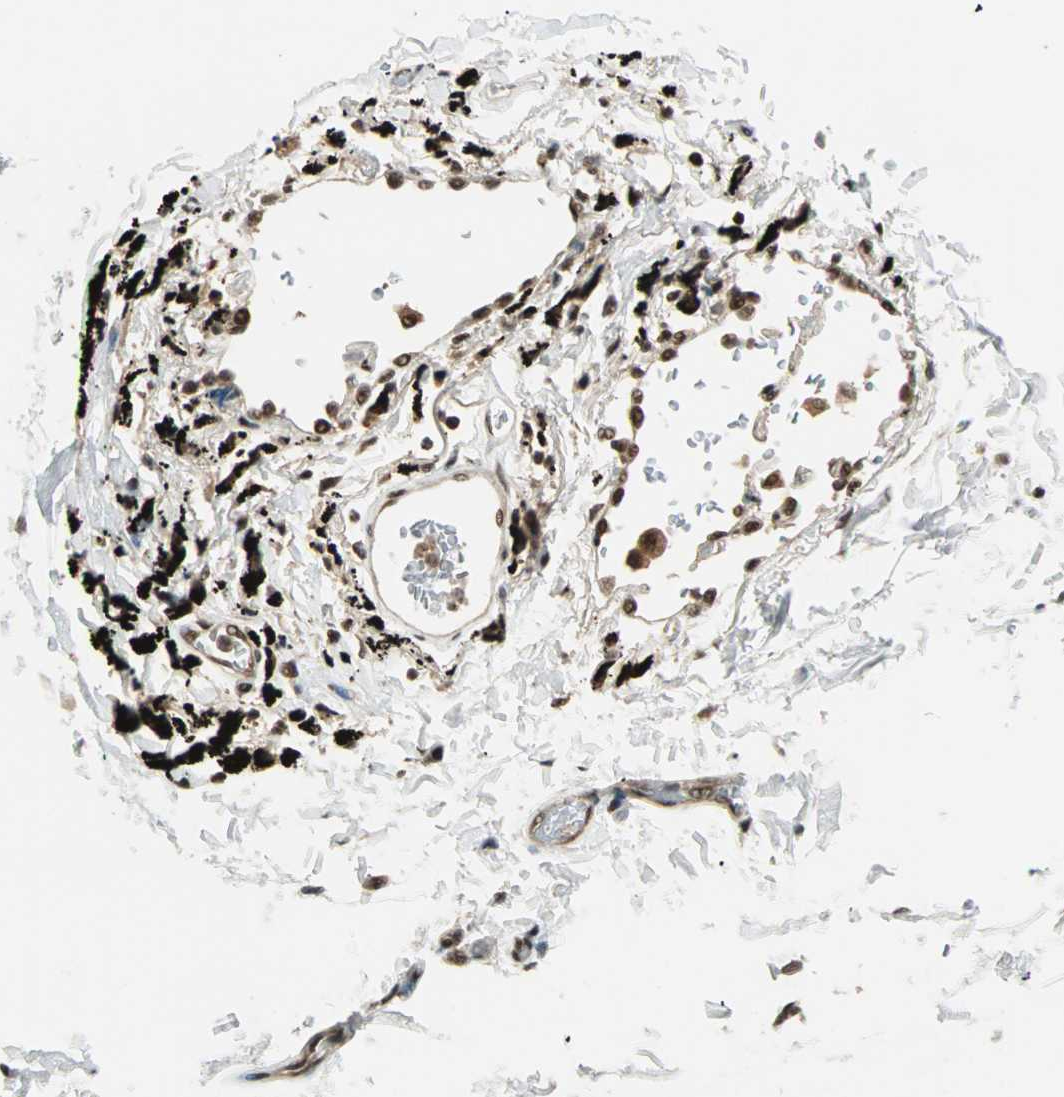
{"staining": {"intensity": "moderate", "quantity": "25%-75%", "location": "nuclear"}, "tissue": "adipose tissue", "cell_type": "Adipocytes", "image_type": "normal", "snomed": [{"axis": "morphology", "description": "Normal tissue, NOS"}, {"axis": "topography", "description": "Cartilage tissue"}, {"axis": "topography", "description": "Bronchus"}], "caption": "A brown stain shows moderate nuclear staining of a protein in adipocytes of unremarkable human adipose tissue.", "gene": "ZNF44", "patient": {"sex": "female", "age": 73}}